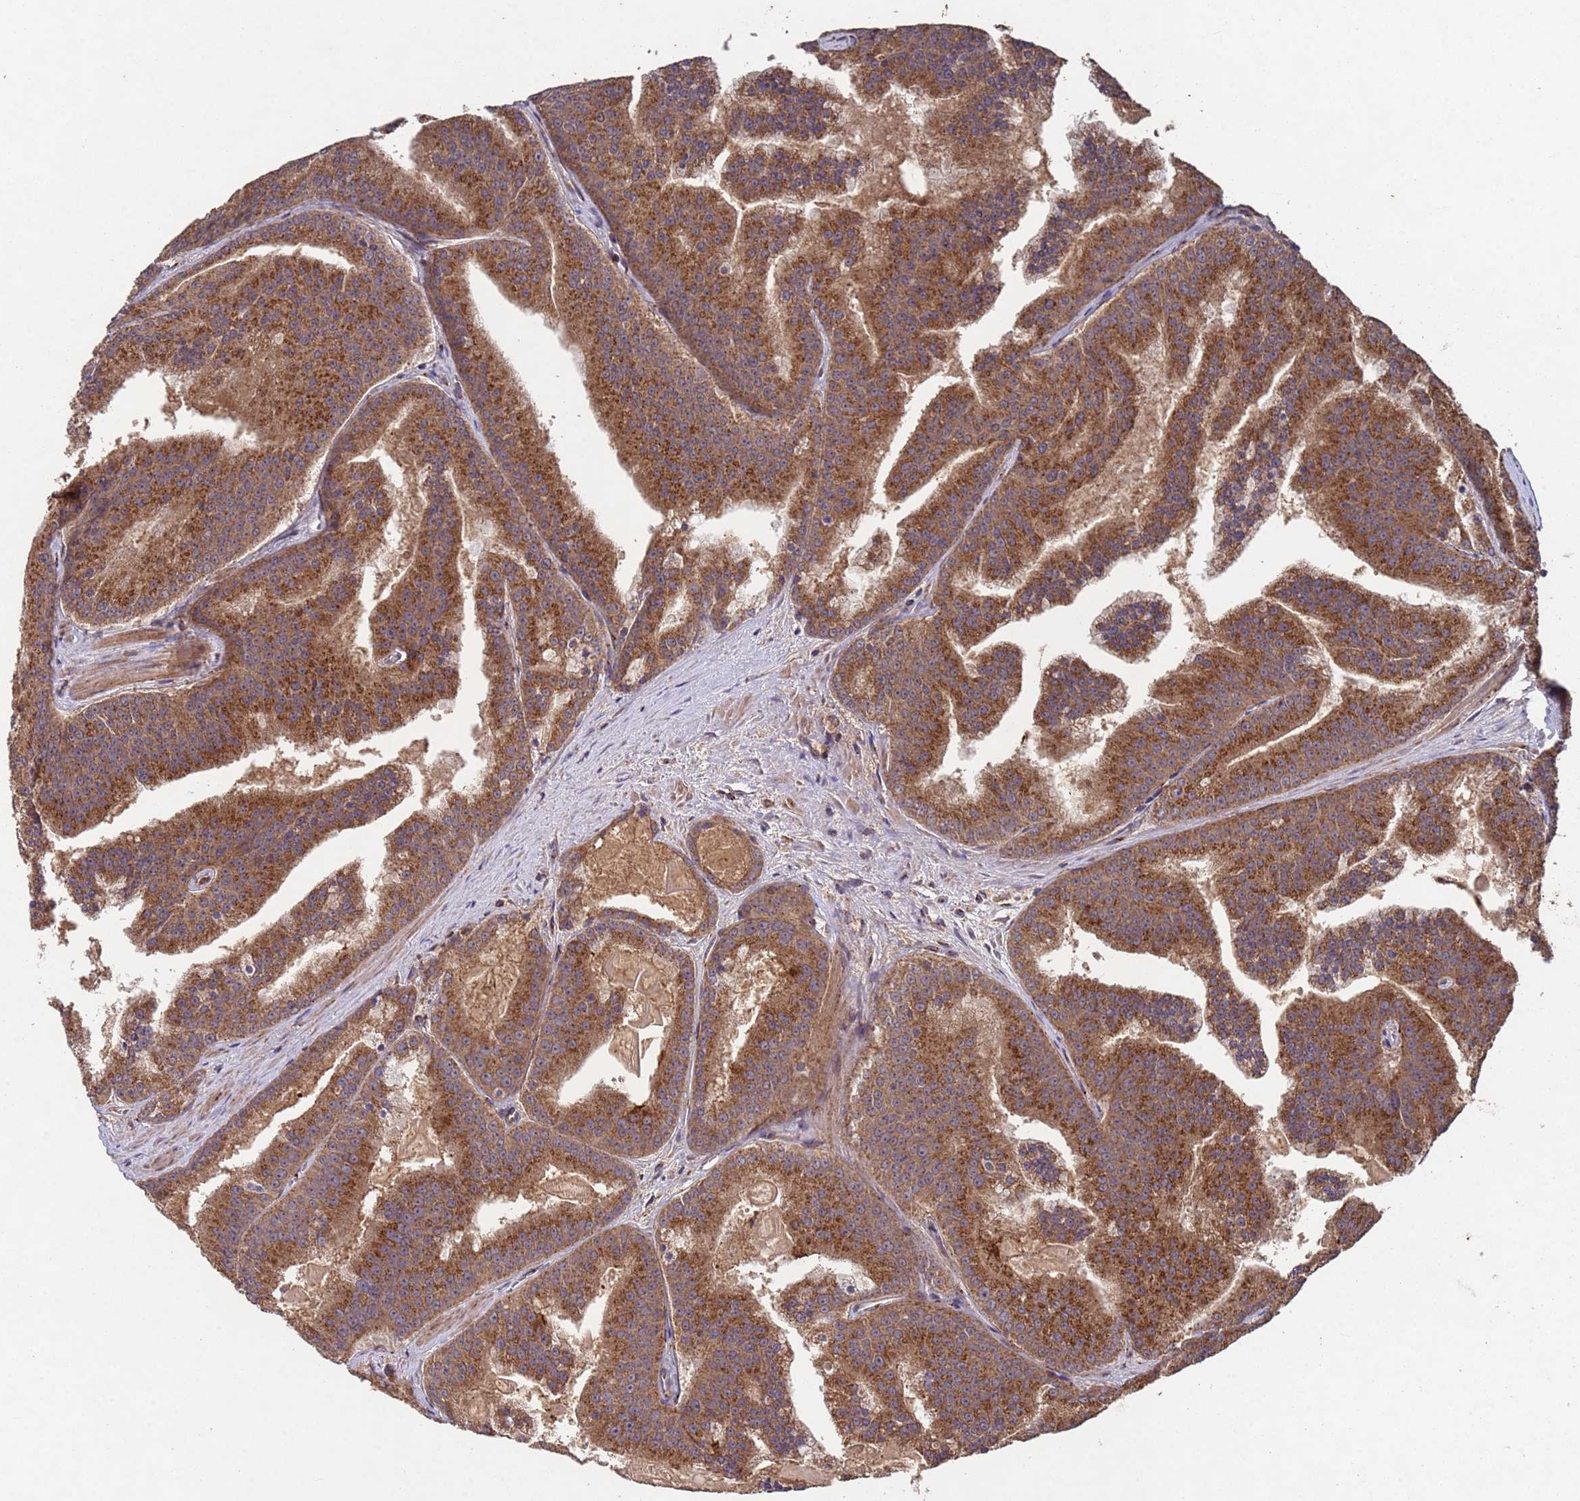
{"staining": {"intensity": "strong", "quantity": ">75%", "location": "cytoplasmic/membranous"}, "tissue": "prostate cancer", "cell_type": "Tumor cells", "image_type": "cancer", "snomed": [{"axis": "morphology", "description": "Adenocarcinoma, High grade"}, {"axis": "topography", "description": "Prostate"}], "caption": "Prostate cancer (adenocarcinoma (high-grade)) was stained to show a protein in brown. There is high levels of strong cytoplasmic/membranous positivity in about >75% of tumor cells.", "gene": "FASTKD1", "patient": {"sex": "male", "age": 61}}